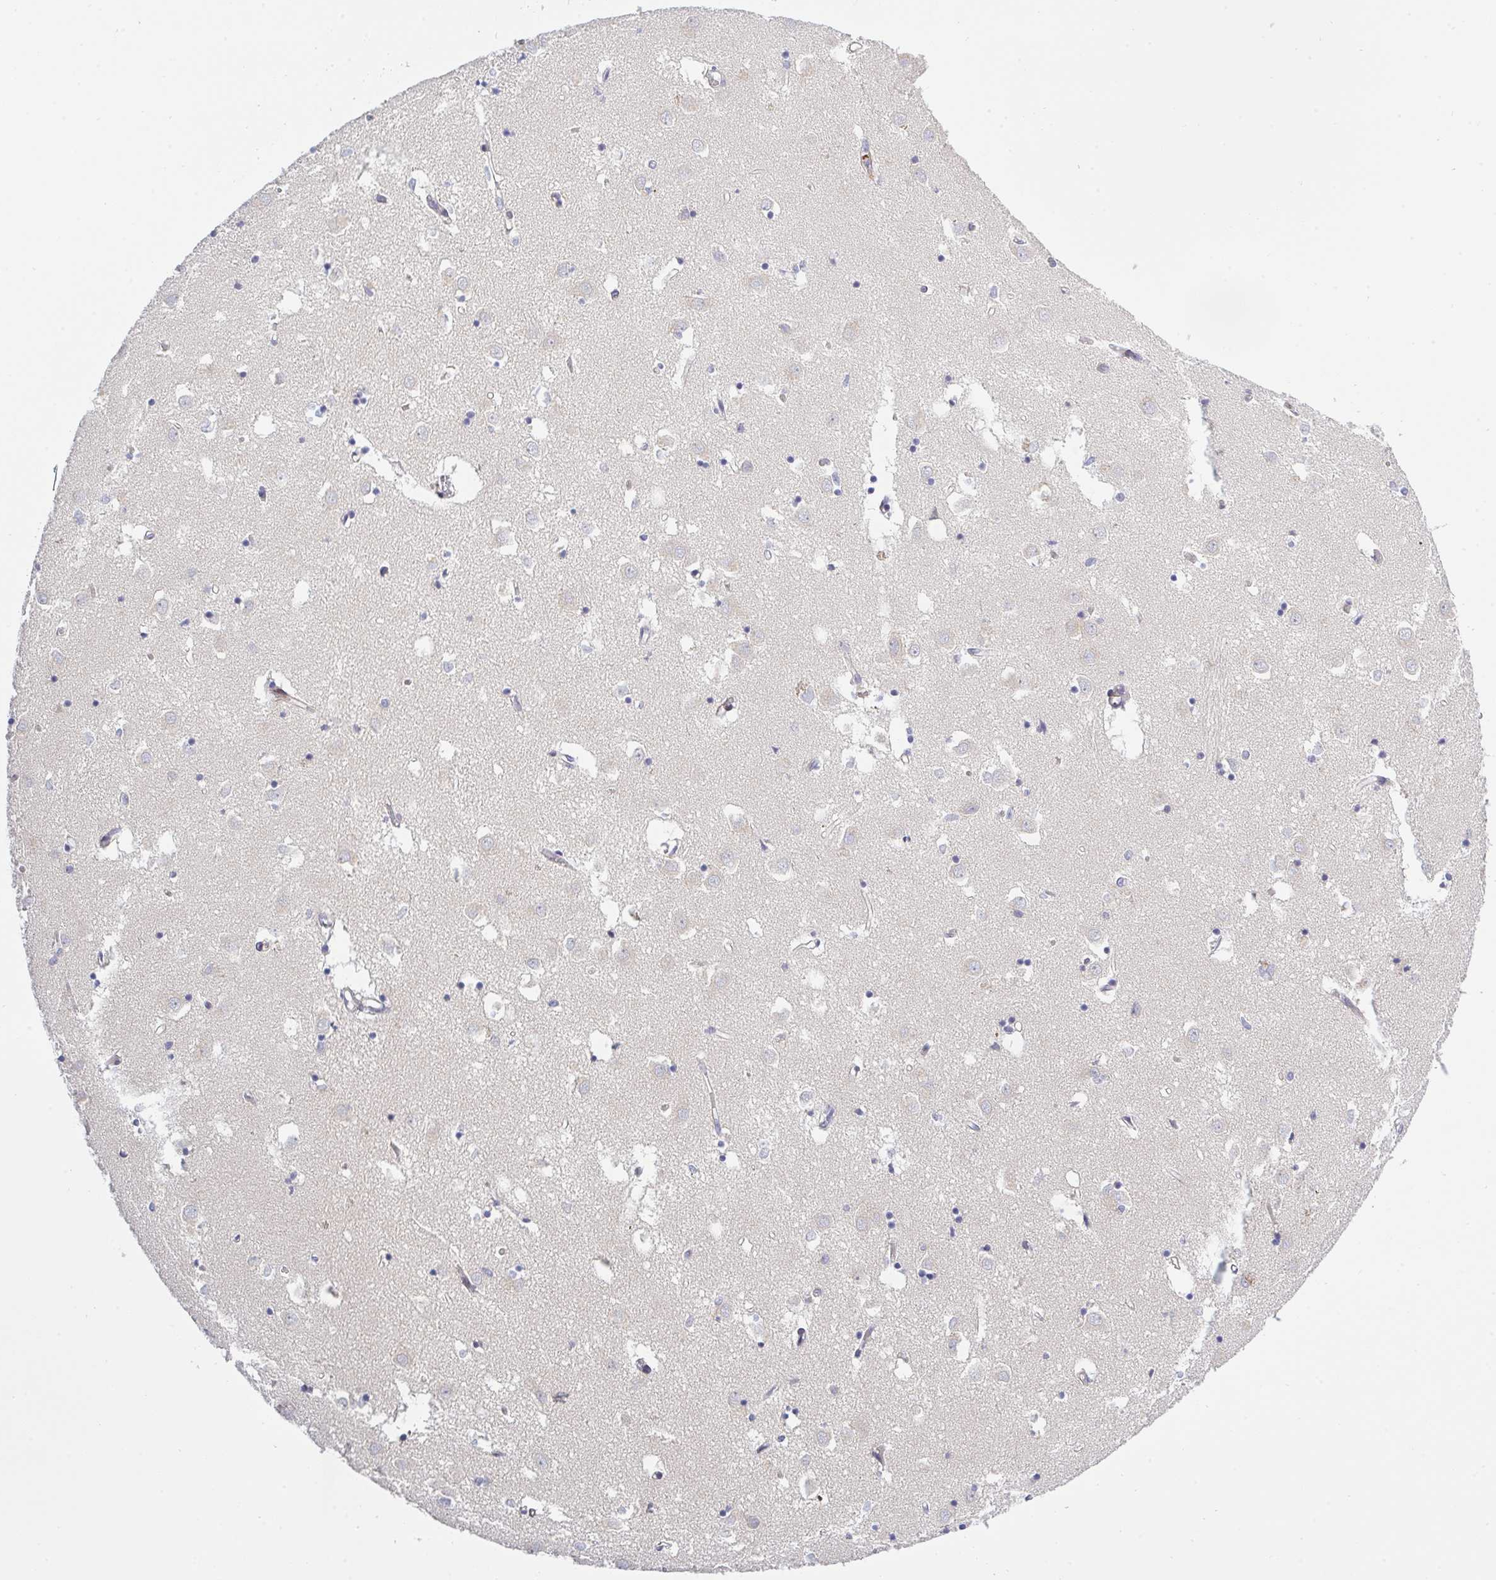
{"staining": {"intensity": "negative", "quantity": "none", "location": "none"}, "tissue": "caudate", "cell_type": "Glial cells", "image_type": "normal", "snomed": [{"axis": "morphology", "description": "Normal tissue, NOS"}, {"axis": "topography", "description": "Lateral ventricle wall"}], "caption": "Protein analysis of unremarkable caudate displays no significant positivity in glial cells.", "gene": "FRMD3", "patient": {"sex": "male", "age": 70}}